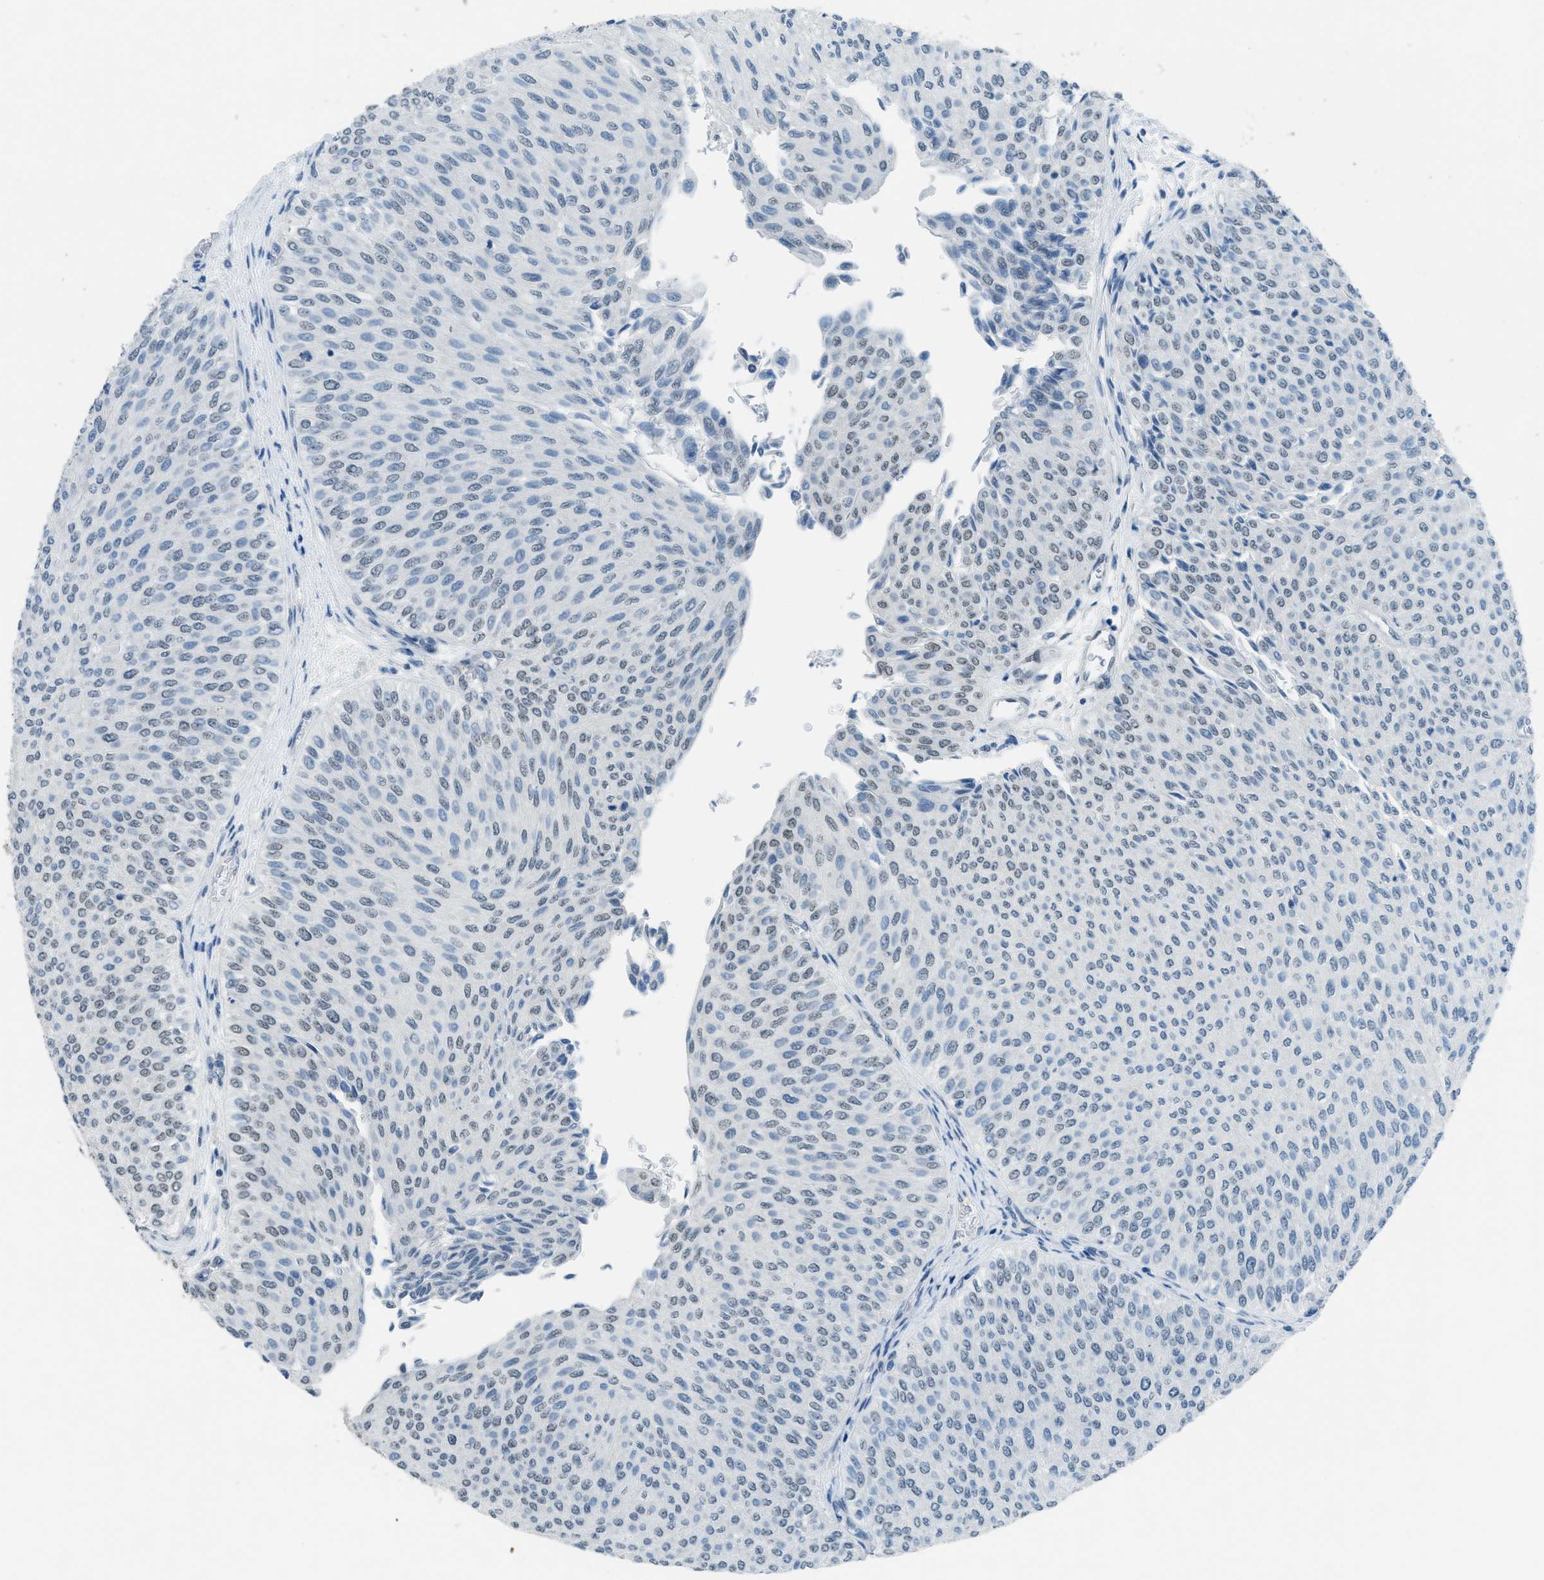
{"staining": {"intensity": "weak", "quantity": "<25%", "location": "nuclear"}, "tissue": "urothelial cancer", "cell_type": "Tumor cells", "image_type": "cancer", "snomed": [{"axis": "morphology", "description": "Urothelial carcinoma, Low grade"}, {"axis": "topography", "description": "Urinary bladder"}], "caption": "High power microscopy photomicrograph of an IHC histopathology image of urothelial cancer, revealing no significant staining in tumor cells.", "gene": "TTC13", "patient": {"sex": "male", "age": 78}}